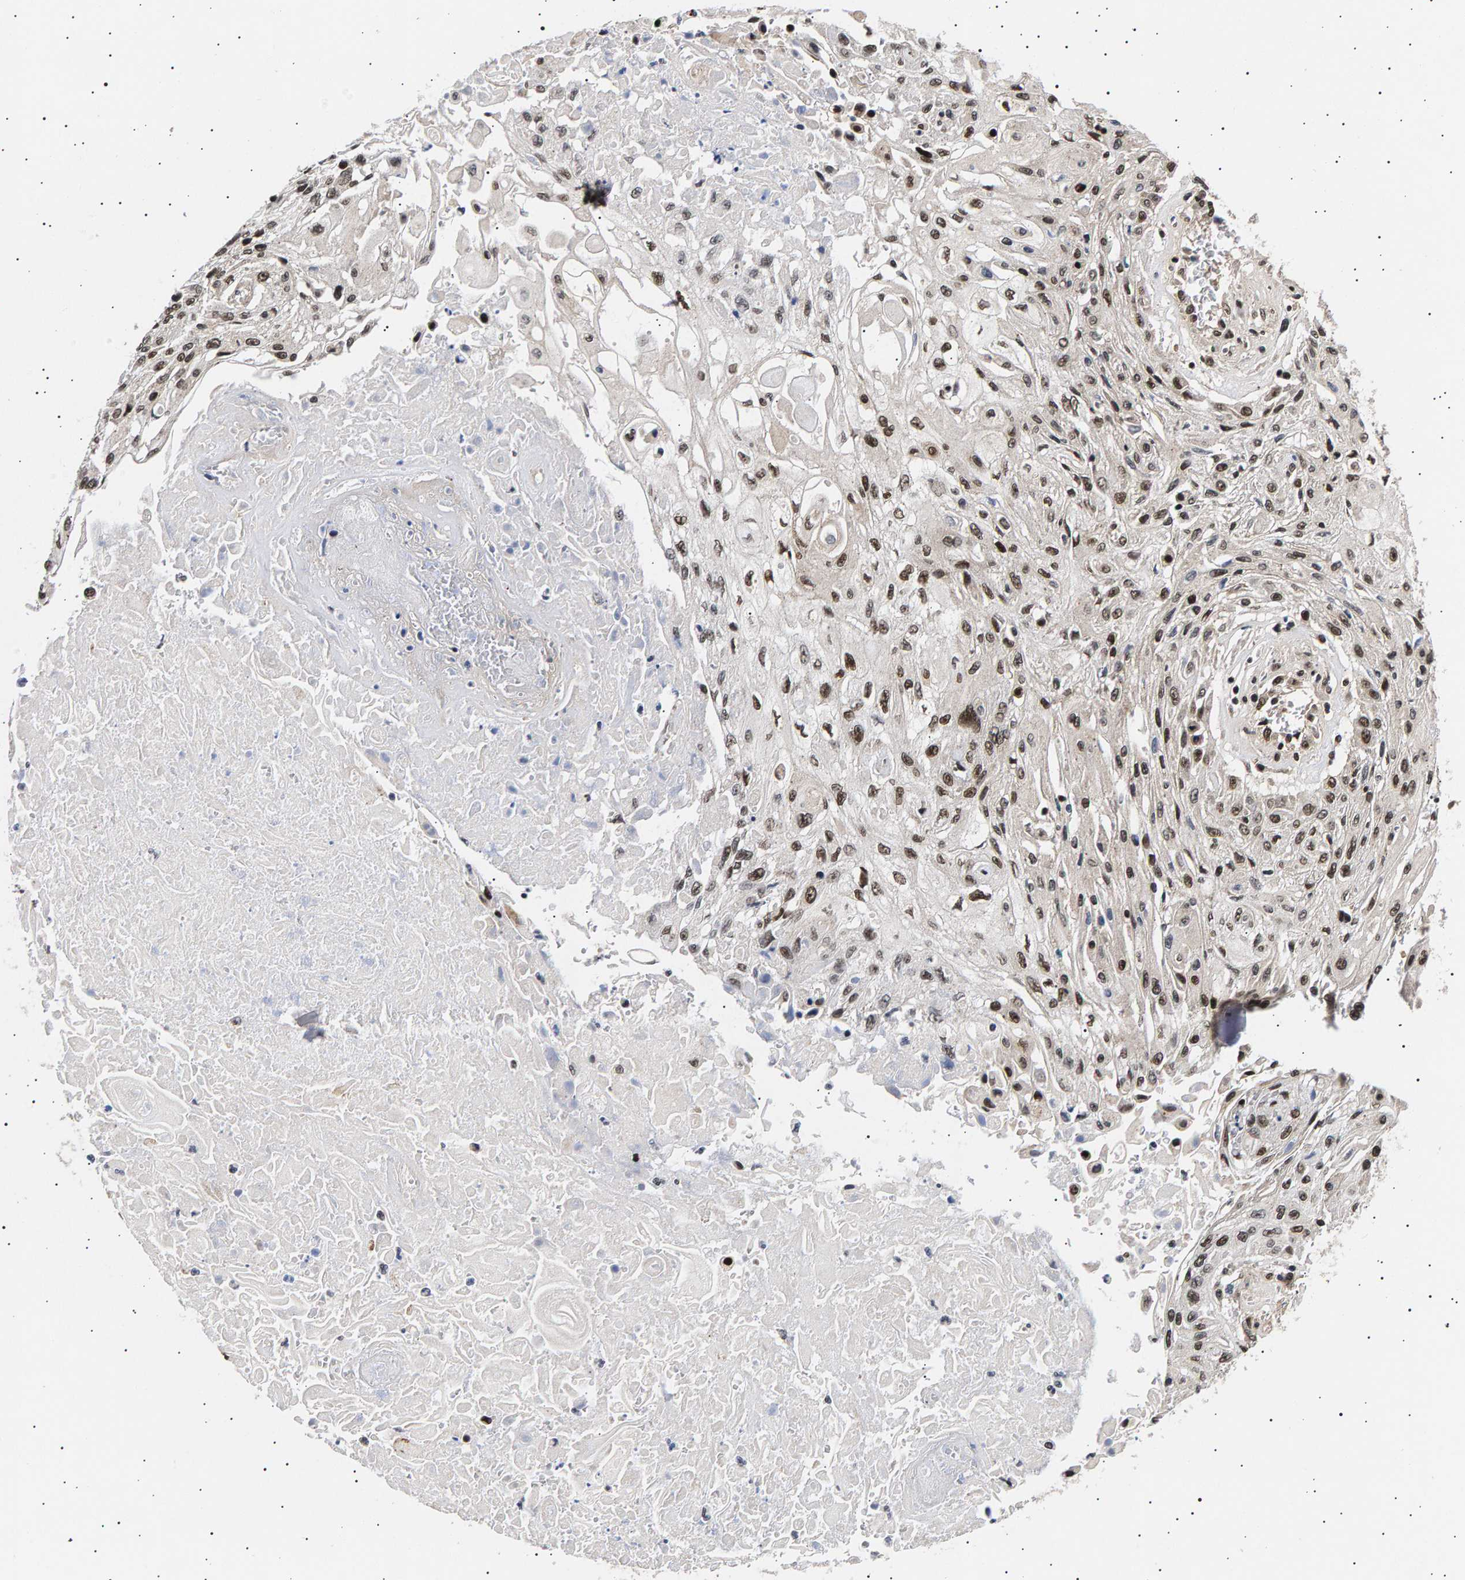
{"staining": {"intensity": "strong", "quantity": ">75%", "location": "nuclear"}, "tissue": "skin cancer", "cell_type": "Tumor cells", "image_type": "cancer", "snomed": [{"axis": "morphology", "description": "Squamous cell carcinoma, NOS"}, {"axis": "topography", "description": "Skin"}], "caption": "Immunohistochemistry histopathology image of skin cancer stained for a protein (brown), which shows high levels of strong nuclear expression in about >75% of tumor cells.", "gene": "ANKRD40", "patient": {"sex": "male", "age": 75}}